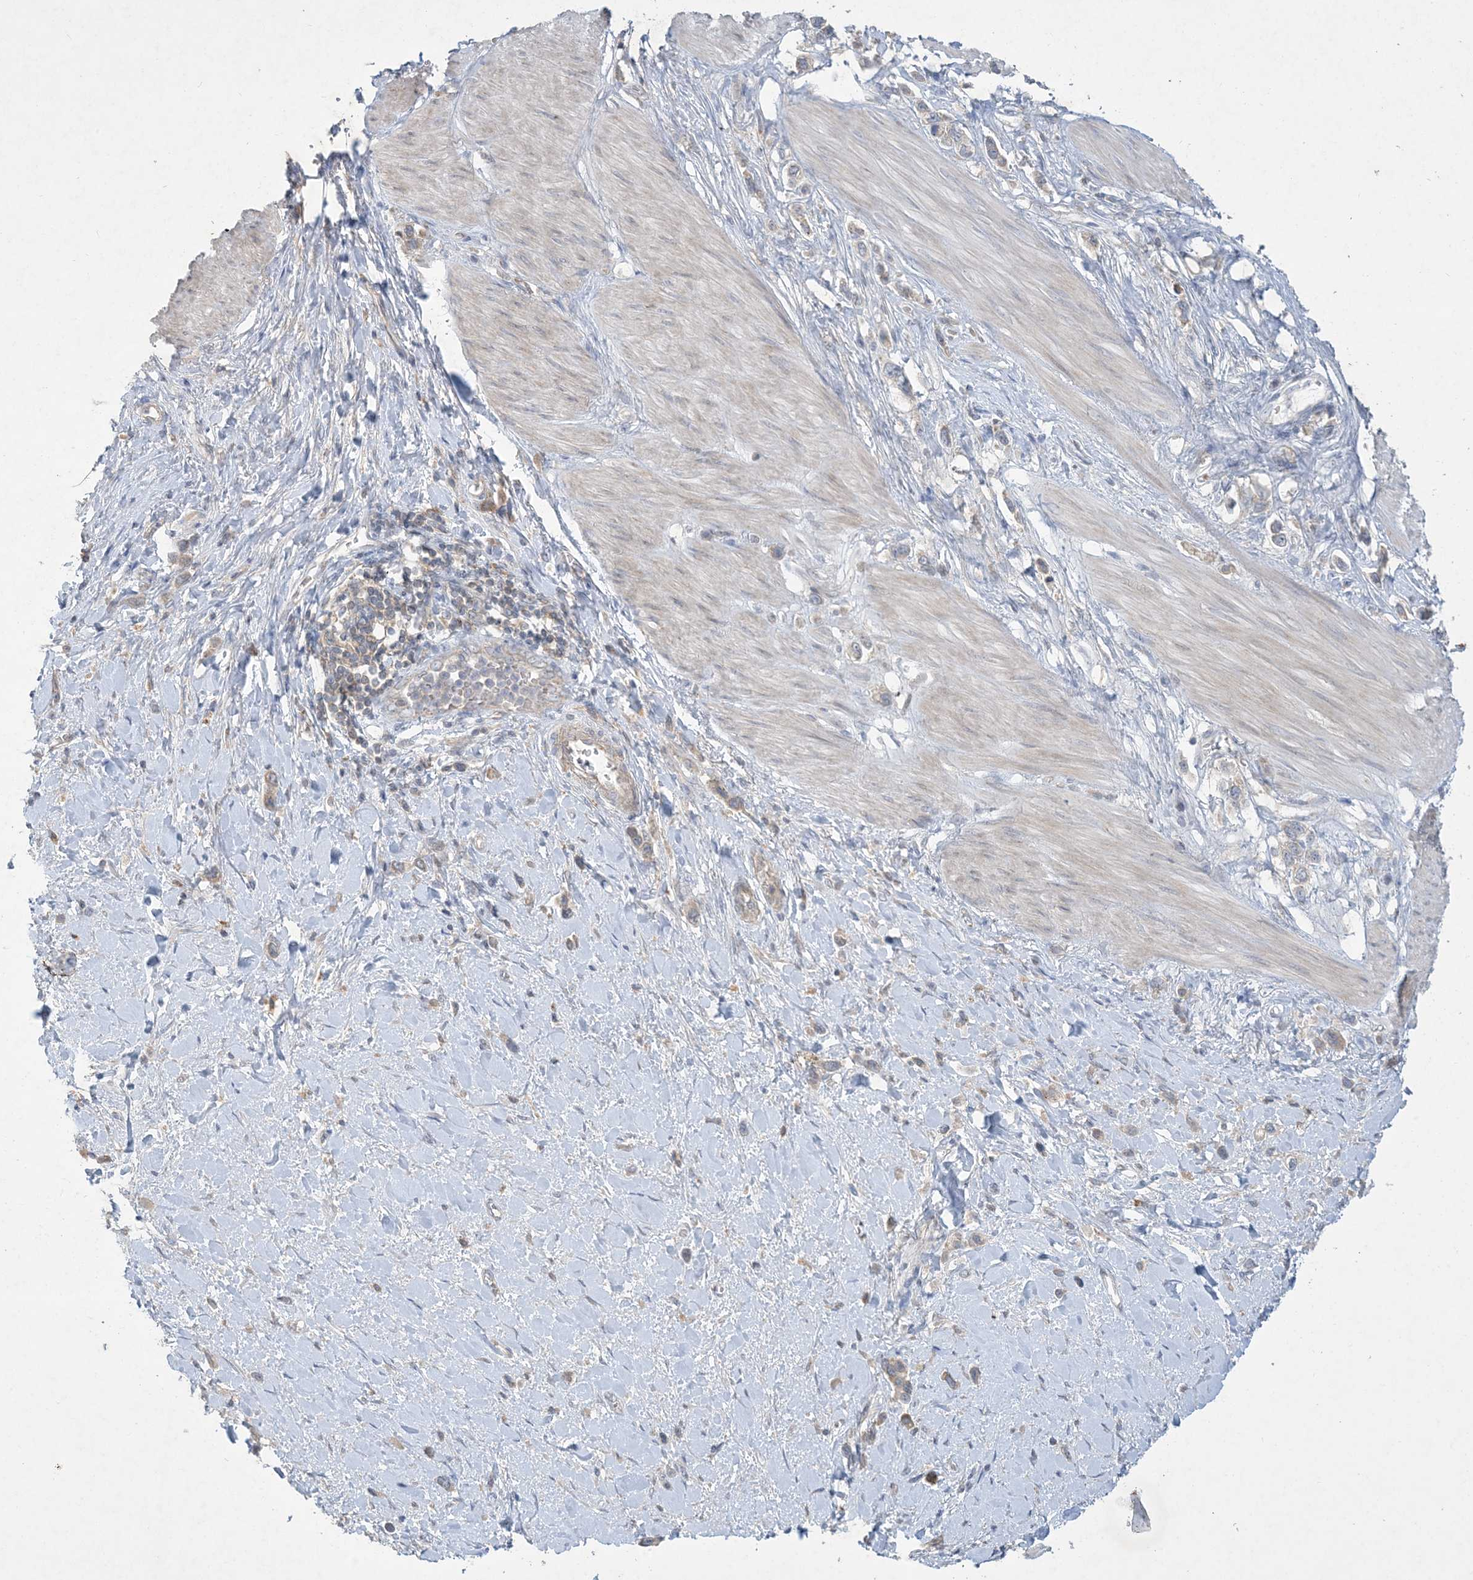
{"staining": {"intensity": "weak", "quantity": "25%-75%", "location": "cytoplasmic/membranous"}, "tissue": "stomach cancer", "cell_type": "Tumor cells", "image_type": "cancer", "snomed": [{"axis": "morphology", "description": "Adenocarcinoma, NOS"}, {"axis": "topography", "description": "Stomach"}], "caption": "Immunohistochemical staining of human stomach cancer exhibits low levels of weak cytoplasmic/membranous positivity in about 25%-75% of tumor cells.", "gene": "MRPS18A", "patient": {"sex": "female", "age": 65}}